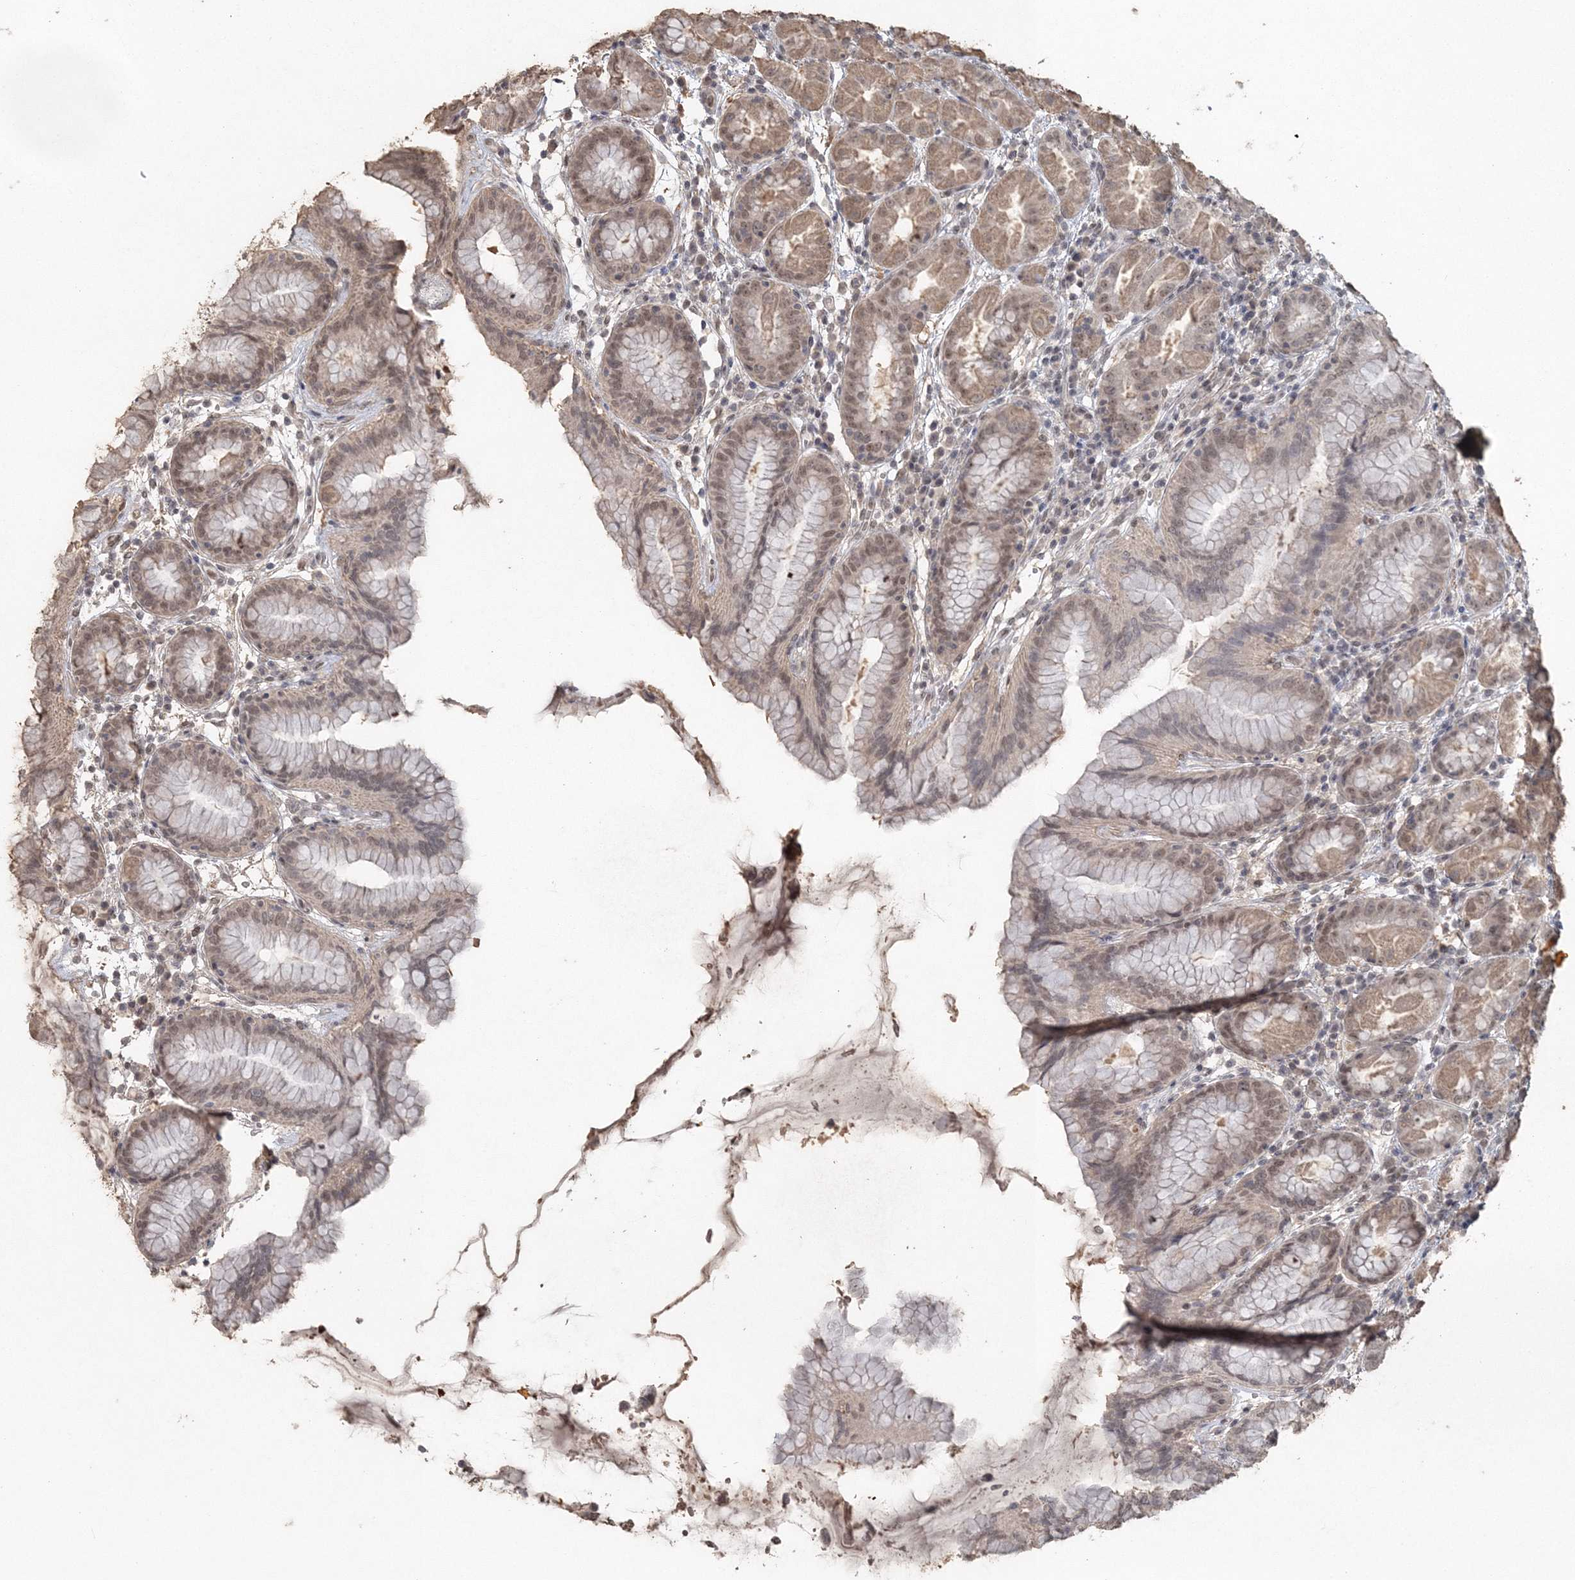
{"staining": {"intensity": "moderate", "quantity": "25%-75%", "location": "cytoplasmic/membranous,nuclear"}, "tissue": "stomach", "cell_type": "Glandular cells", "image_type": "normal", "snomed": [{"axis": "morphology", "description": "Normal tissue, NOS"}, {"axis": "topography", "description": "Stomach"}], "caption": "IHC of unremarkable human stomach displays medium levels of moderate cytoplasmic/membranous,nuclear expression in approximately 25%-75% of glandular cells. (DAB = brown stain, brightfield microscopy at high magnification).", "gene": "UIMC1", "patient": {"sex": "female", "age": 79}}